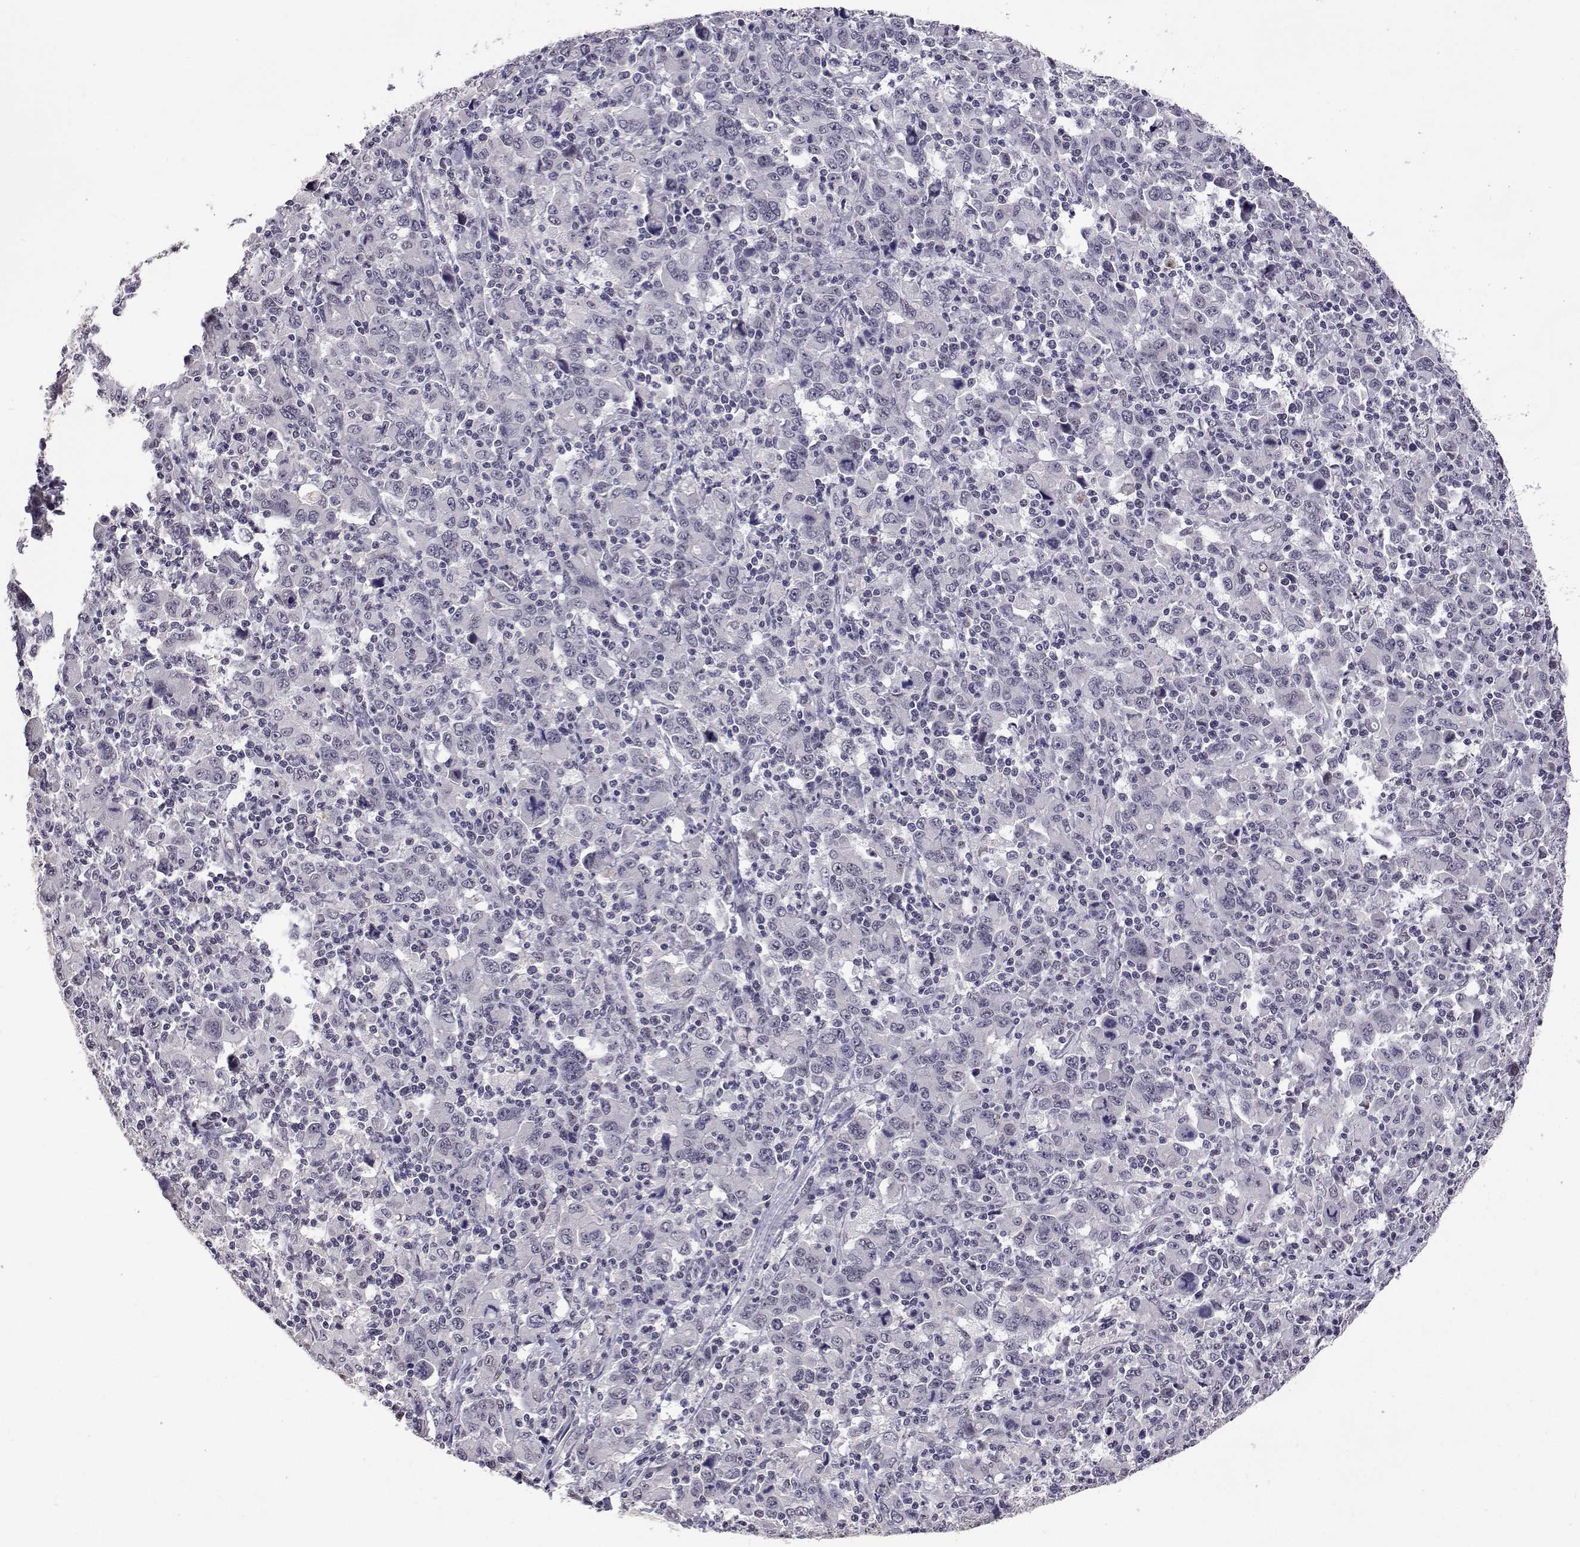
{"staining": {"intensity": "negative", "quantity": "none", "location": "none"}, "tissue": "stomach cancer", "cell_type": "Tumor cells", "image_type": "cancer", "snomed": [{"axis": "morphology", "description": "Adenocarcinoma, NOS"}, {"axis": "topography", "description": "Stomach, upper"}], "caption": "This is an IHC micrograph of human stomach cancer (adenocarcinoma). There is no expression in tumor cells.", "gene": "HNRNPA0", "patient": {"sex": "male", "age": 69}}